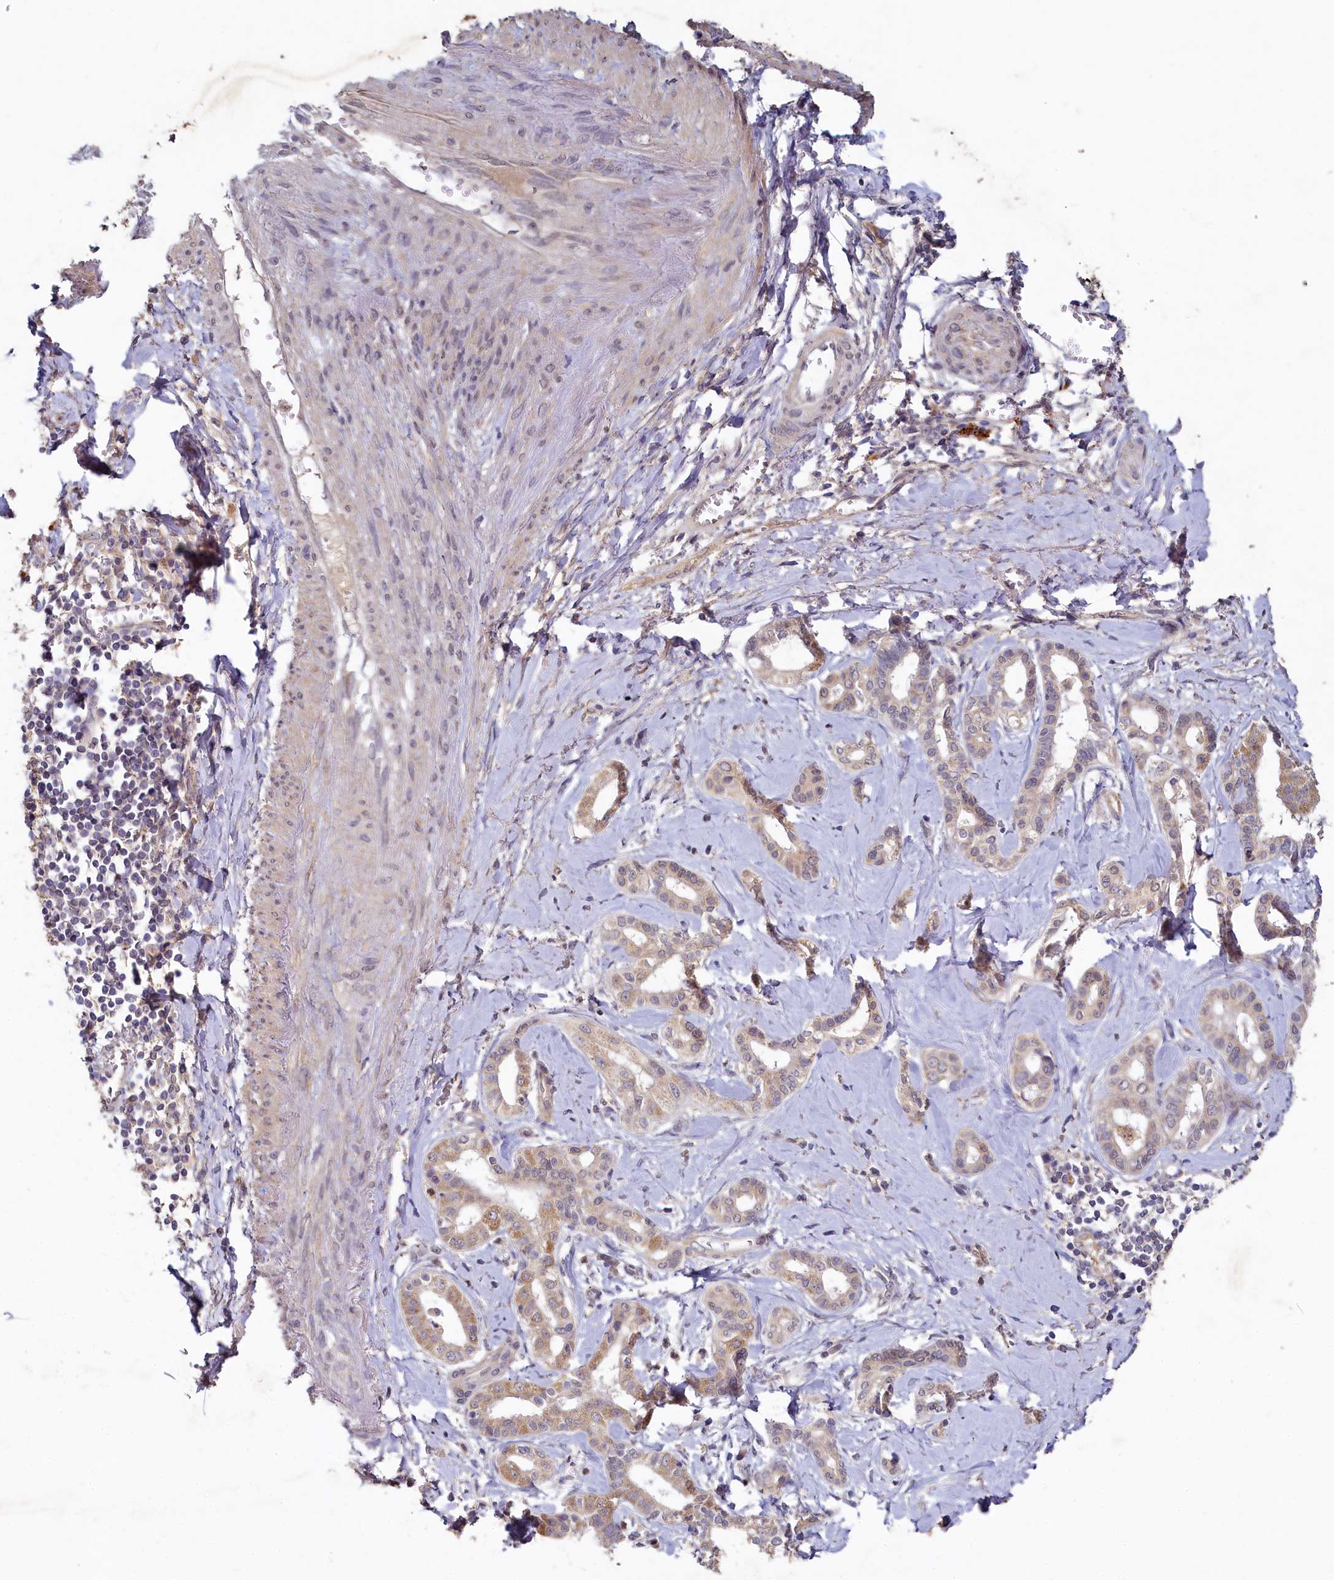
{"staining": {"intensity": "weak", "quantity": "25%-75%", "location": "cytoplasmic/membranous"}, "tissue": "liver cancer", "cell_type": "Tumor cells", "image_type": "cancer", "snomed": [{"axis": "morphology", "description": "Cholangiocarcinoma"}, {"axis": "topography", "description": "Liver"}], "caption": "Immunohistochemistry photomicrograph of human cholangiocarcinoma (liver) stained for a protein (brown), which demonstrates low levels of weak cytoplasmic/membranous staining in approximately 25%-75% of tumor cells.", "gene": "HERC3", "patient": {"sex": "female", "age": 77}}